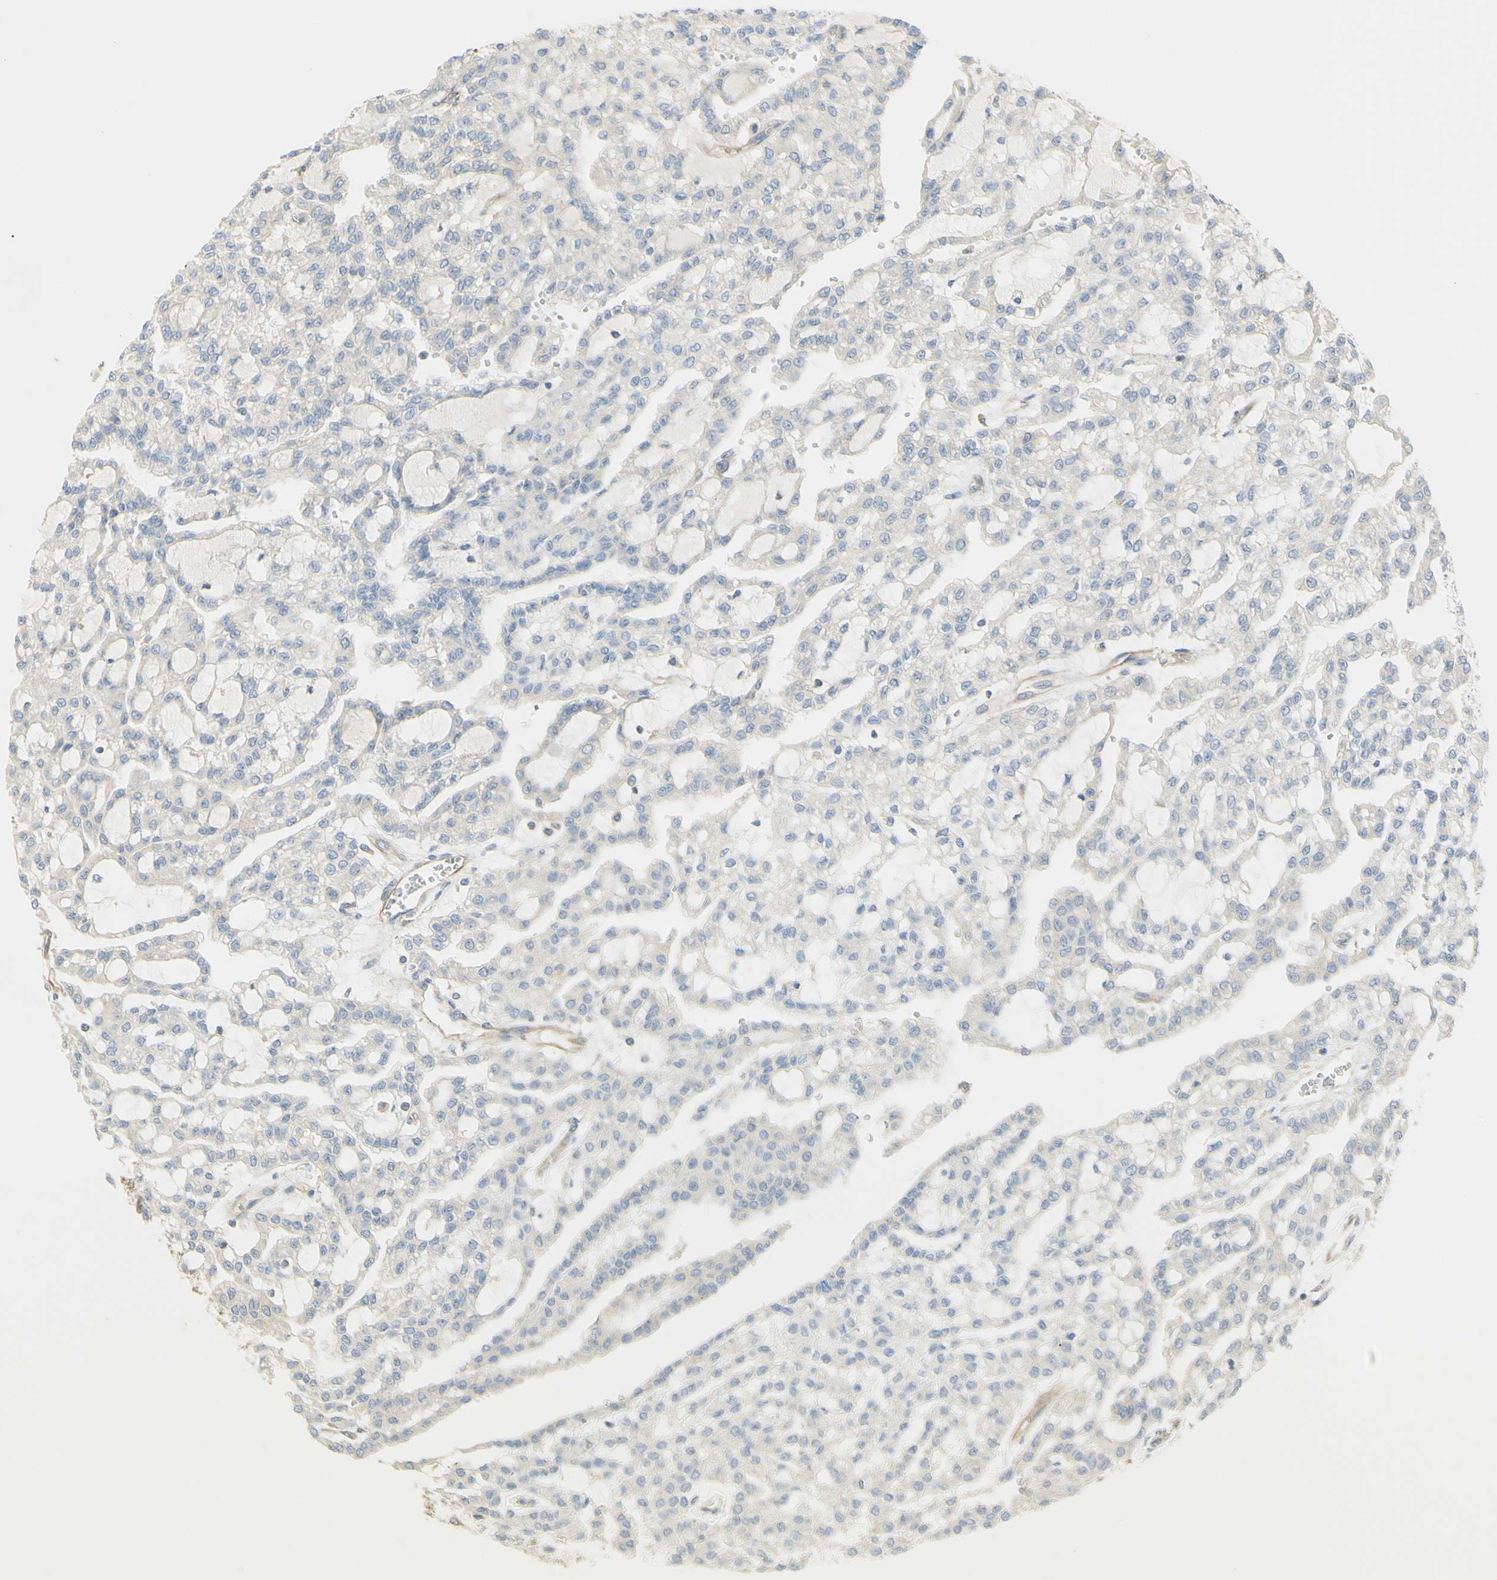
{"staining": {"intensity": "negative", "quantity": "none", "location": "none"}, "tissue": "renal cancer", "cell_type": "Tumor cells", "image_type": "cancer", "snomed": [{"axis": "morphology", "description": "Adenocarcinoma, NOS"}, {"axis": "topography", "description": "Kidney"}], "caption": "An image of human renal cancer is negative for staining in tumor cells.", "gene": "IKBKG", "patient": {"sex": "male", "age": 63}}